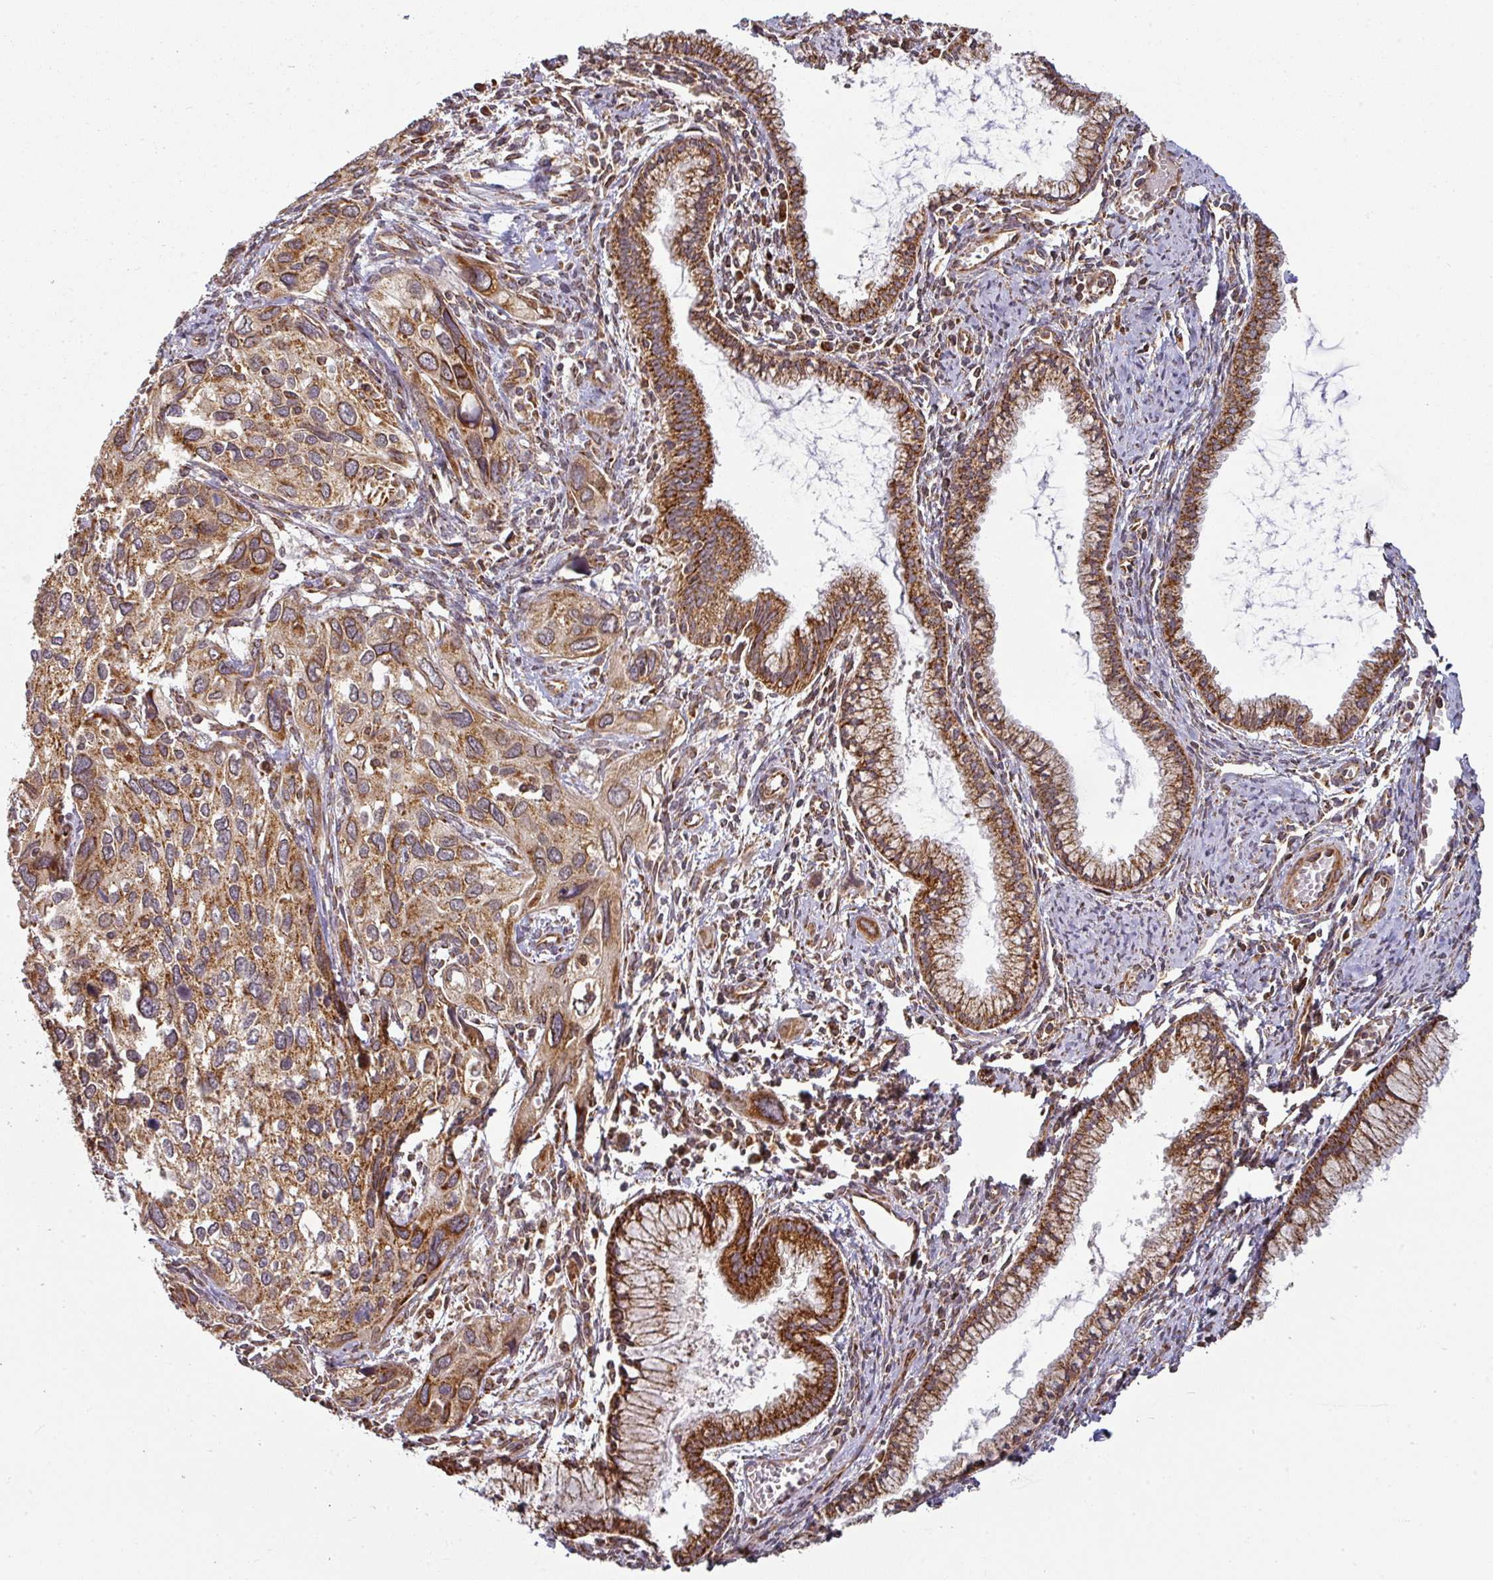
{"staining": {"intensity": "strong", "quantity": ">75%", "location": "cytoplasmic/membranous"}, "tissue": "cervical cancer", "cell_type": "Tumor cells", "image_type": "cancer", "snomed": [{"axis": "morphology", "description": "Squamous cell carcinoma, NOS"}, {"axis": "topography", "description": "Cervix"}], "caption": "Tumor cells demonstrate strong cytoplasmic/membranous positivity in approximately >75% of cells in cervical cancer.", "gene": "TRAP1", "patient": {"sex": "female", "age": 55}}